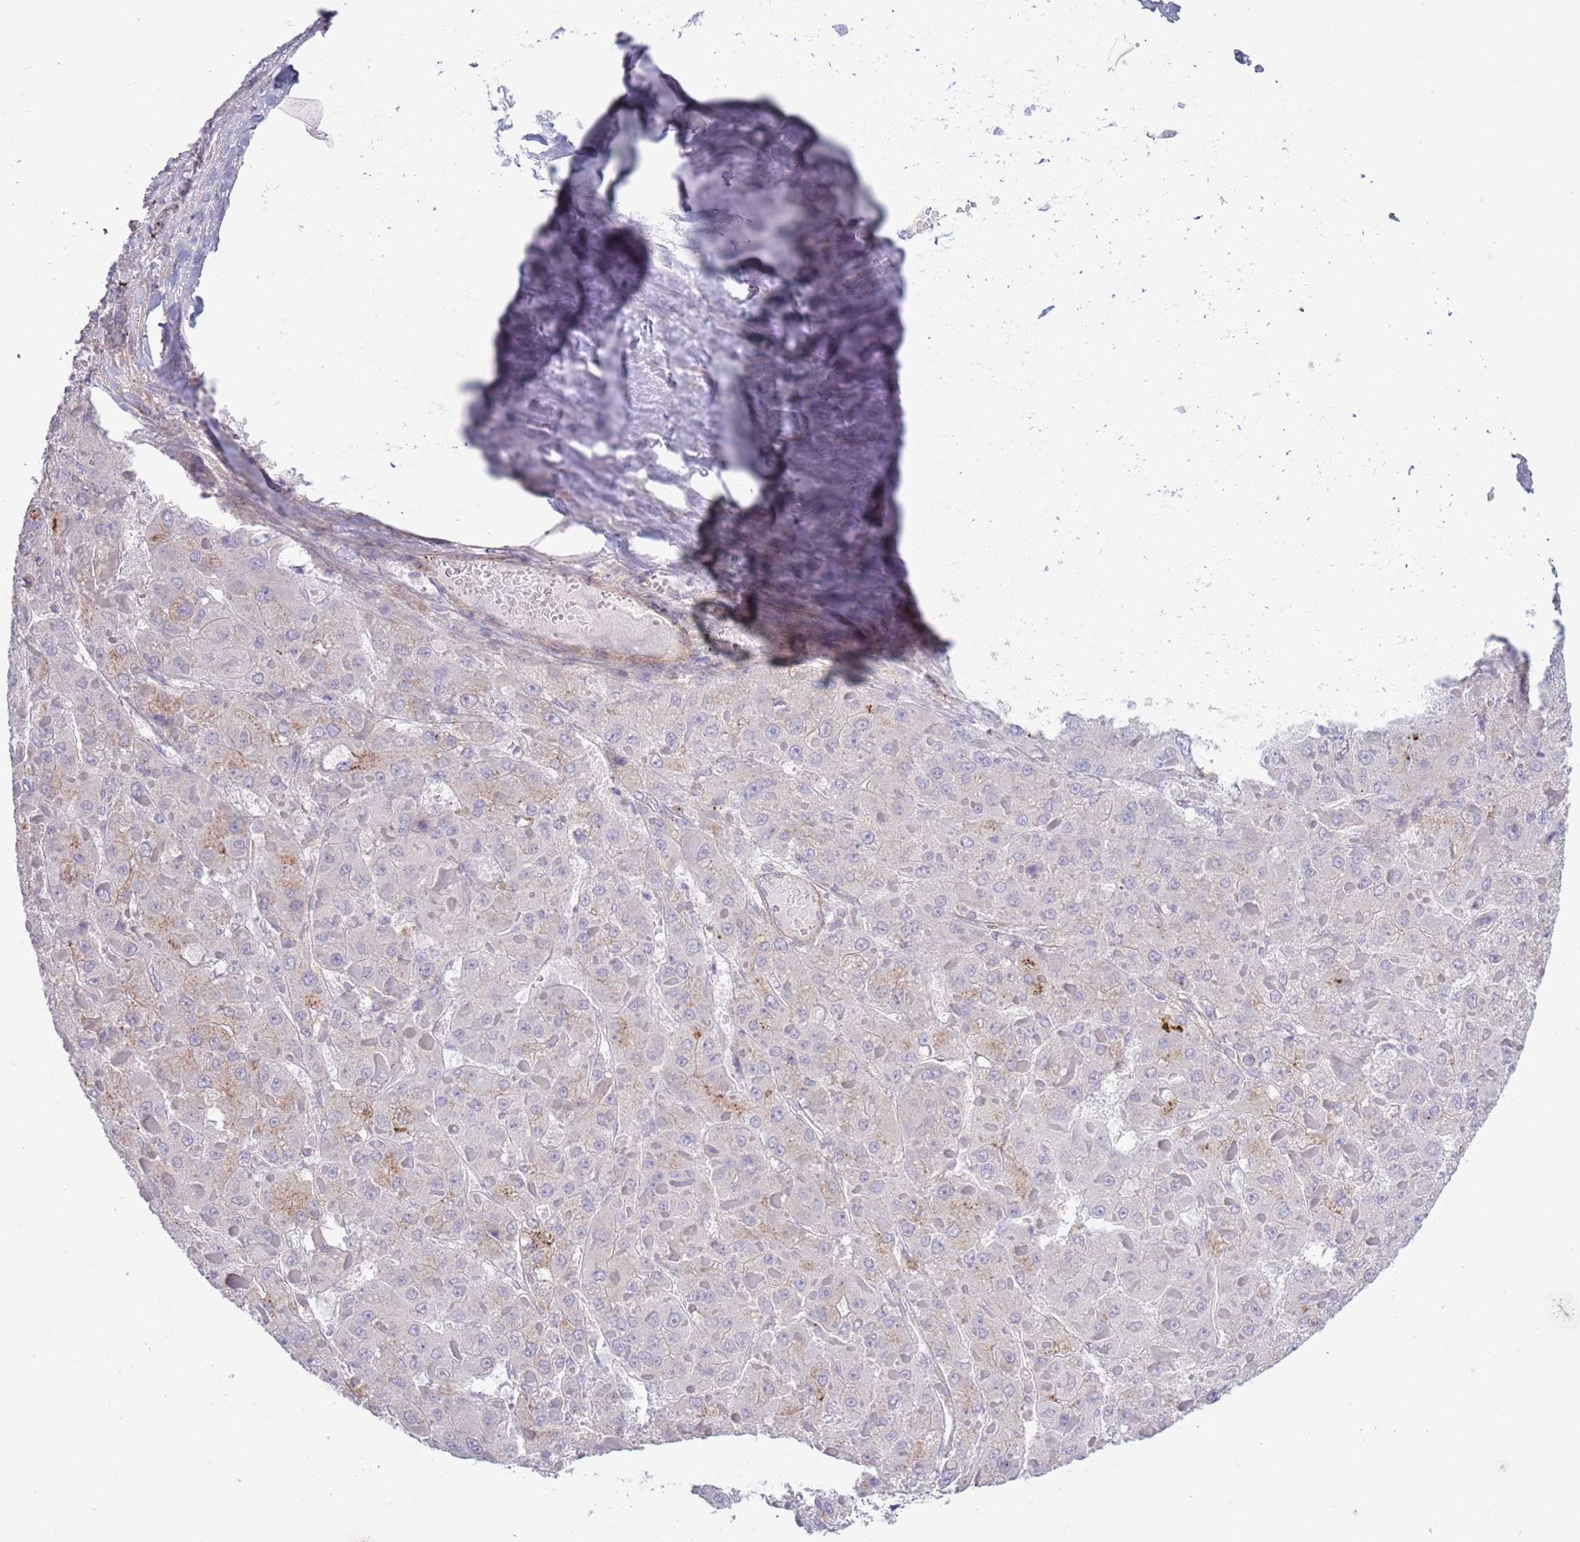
{"staining": {"intensity": "negative", "quantity": "none", "location": "none"}, "tissue": "liver cancer", "cell_type": "Tumor cells", "image_type": "cancer", "snomed": [{"axis": "morphology", "description": "Carcinoma, Hepatocellular, NOS"}, {"axis": "topography", "description": "Liver"}], "caption": "IHC micrograph of human liver hepatocellular carcinoma stained for a protein (brown), which displays no expression in tumor cells.", "gene": "ACSBG1", "patient": {"sex": "female", "age": 73}}